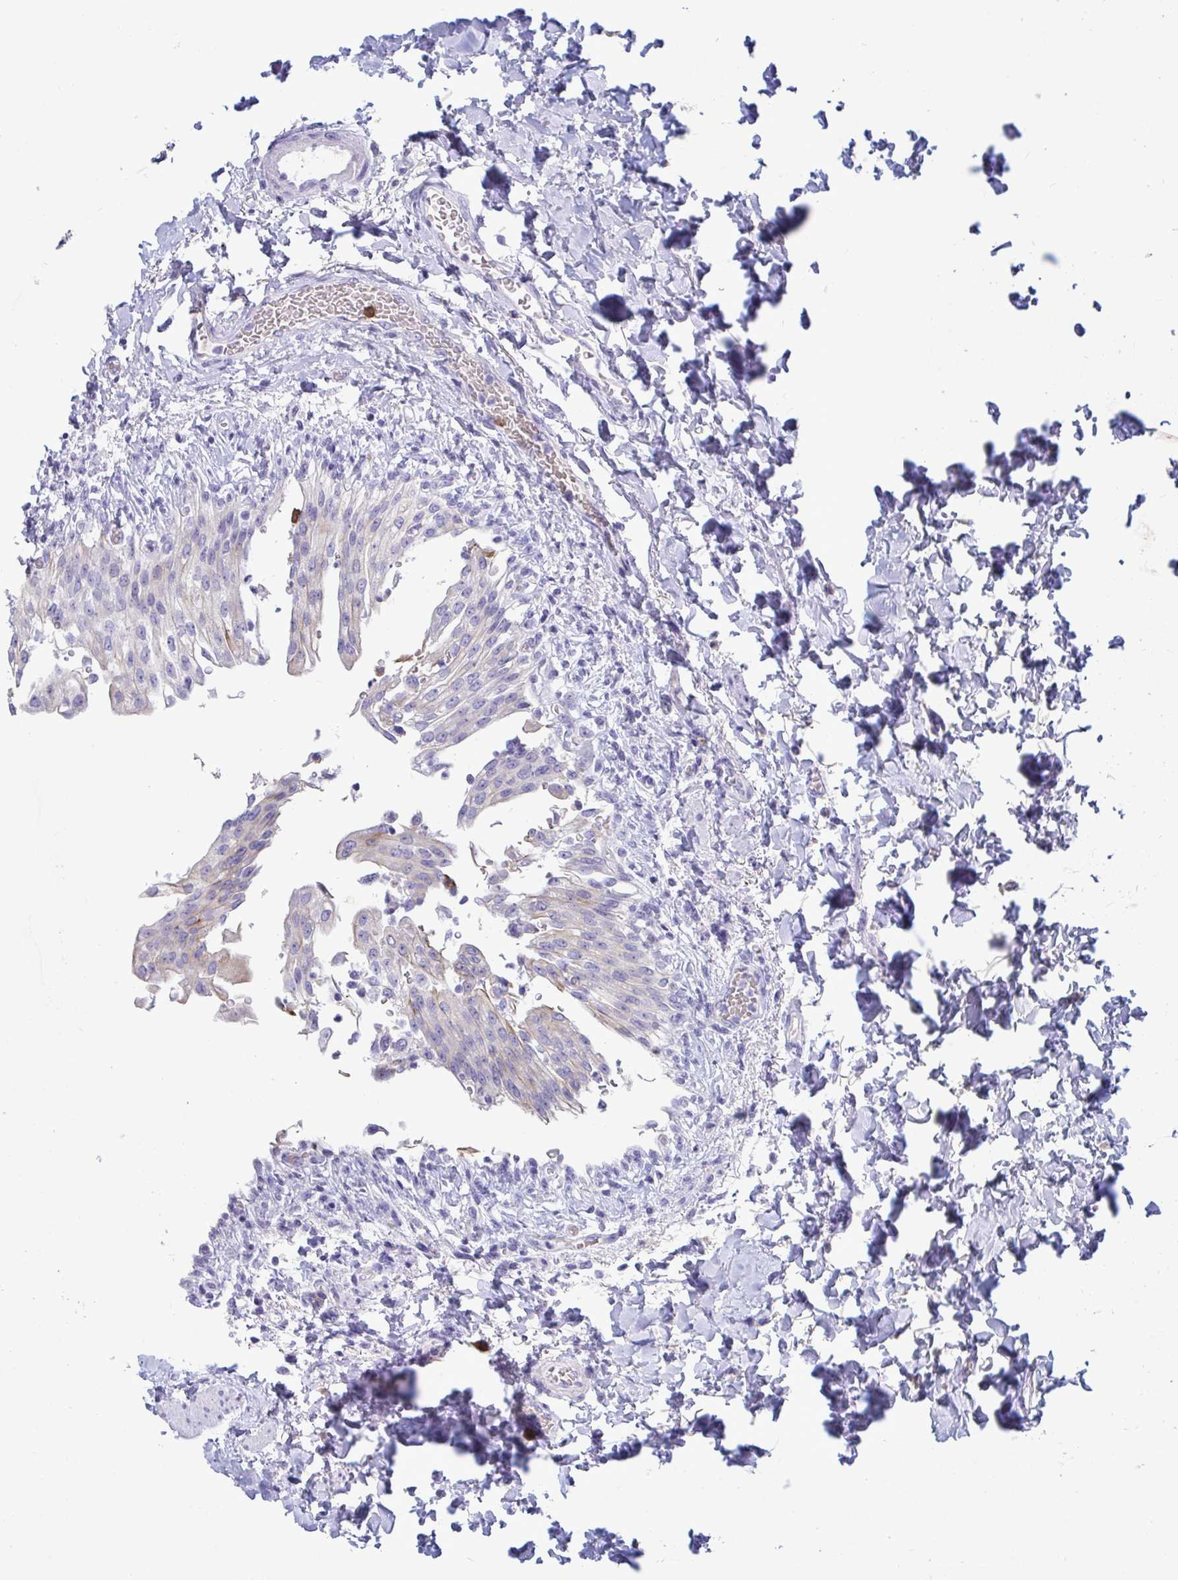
{"staining": {"intensity": "negative", "quantity": "none", "location": "none"}, "tissue": "urinary bladder", "cell_type": "Urothelial cells", "image_type": "normal", "snomed": [{"axis": "morphology", "description": "Normal tissue, NOS"}, {"axis": "topography", "description": "Urinary bladder"}, {"axis": "topography", "description": "Peripheral nerve tissue"}], "caption": "This is a photomicrograph of IHC staining of normal urinary bladder, which shows no staining in urothelial cells.", "gene": "TAS2R38", "patient": {"sex": "female", "age": 60}}